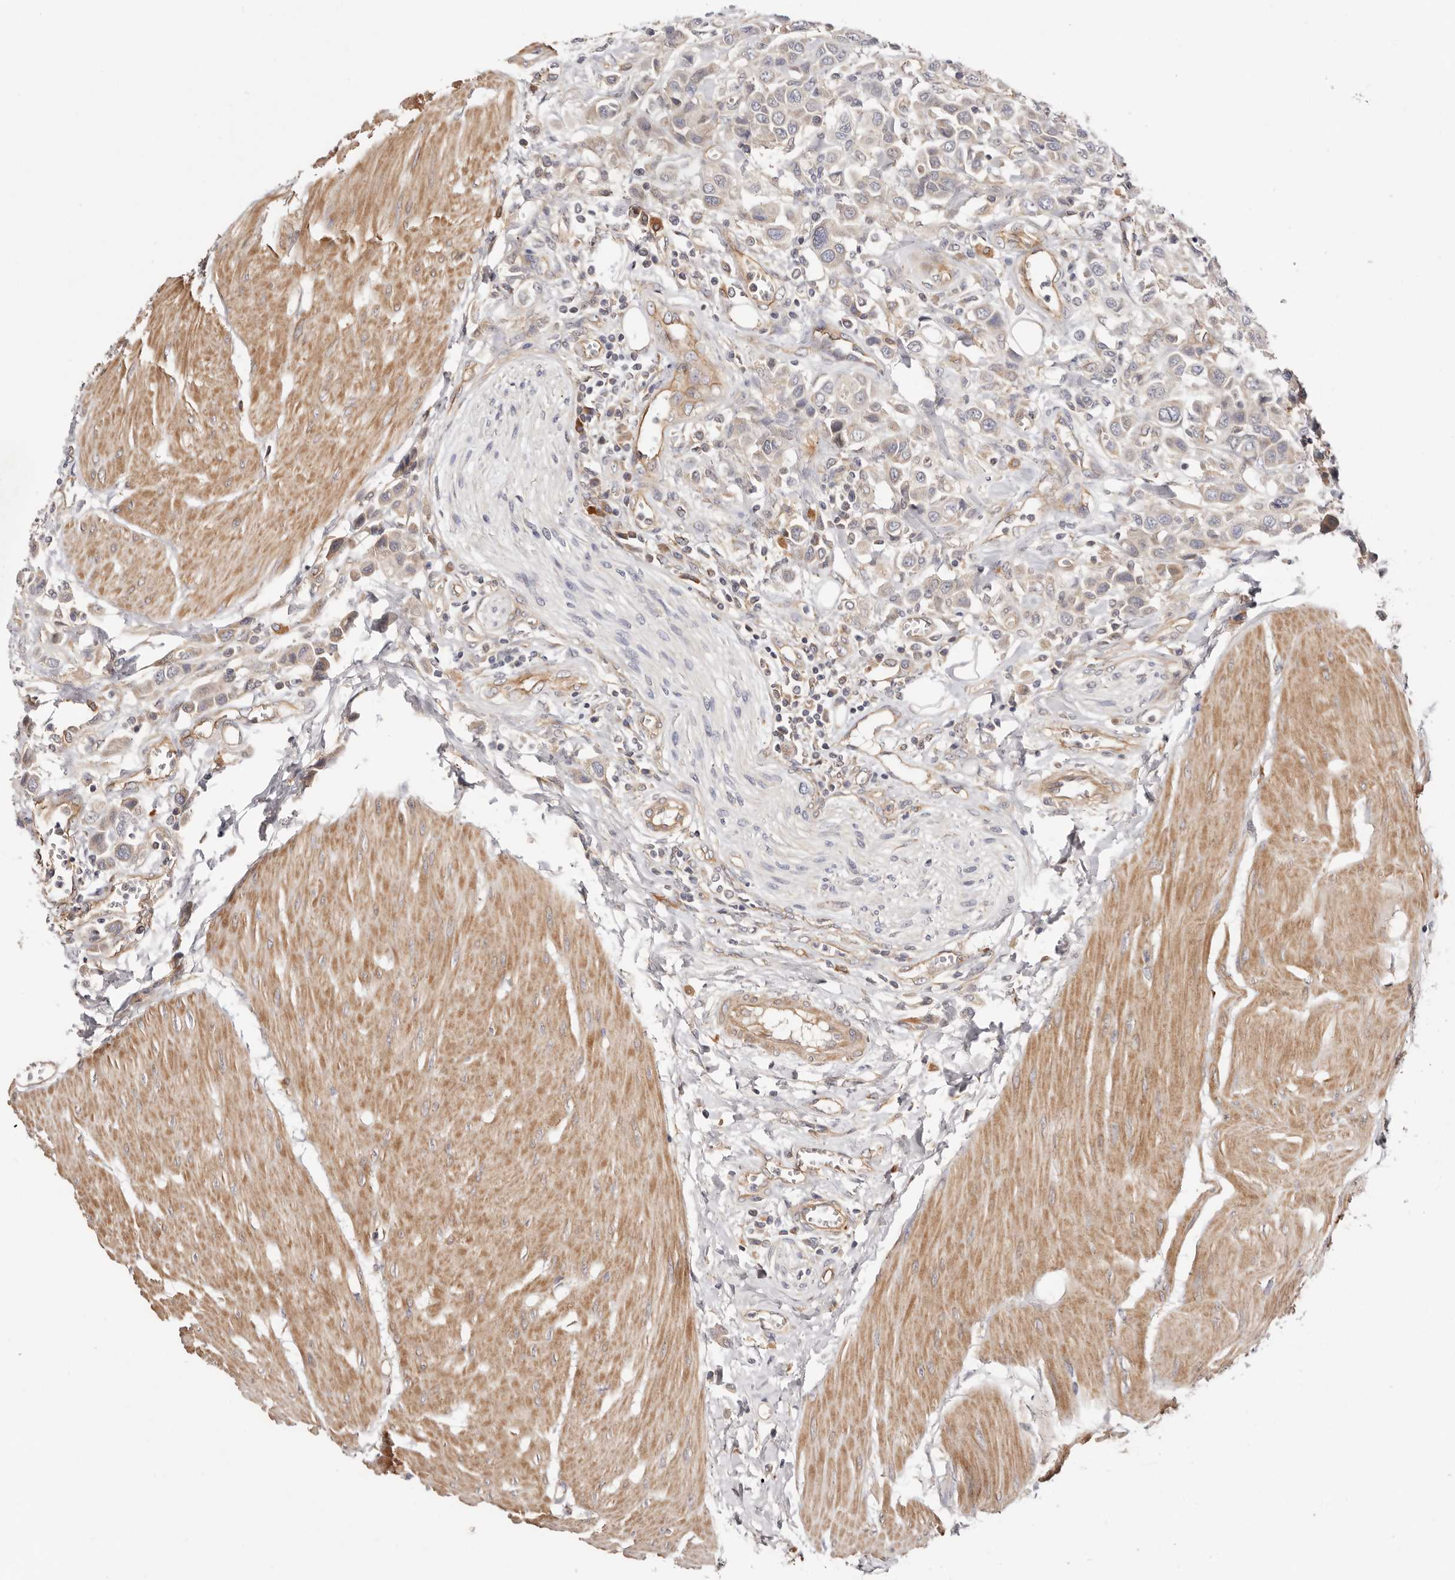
{"staining": {"intensity": "negative", "quantity": "none", "location": "none"}, "tissue": "urothelial cancer", "cell_type": "Tumor cells", "image_type": "cancer", "snomed": [{"axis": "morphology", "description": "Urothelial carcinoma, High grade"}, {"axis": "topography", "description": "Urinary bladder"}], "caption": "Tumor cells show no significant positivity in urothelial cancer.", "gene": "MACF1", "patient": {"sex": "male", "age": 50}}